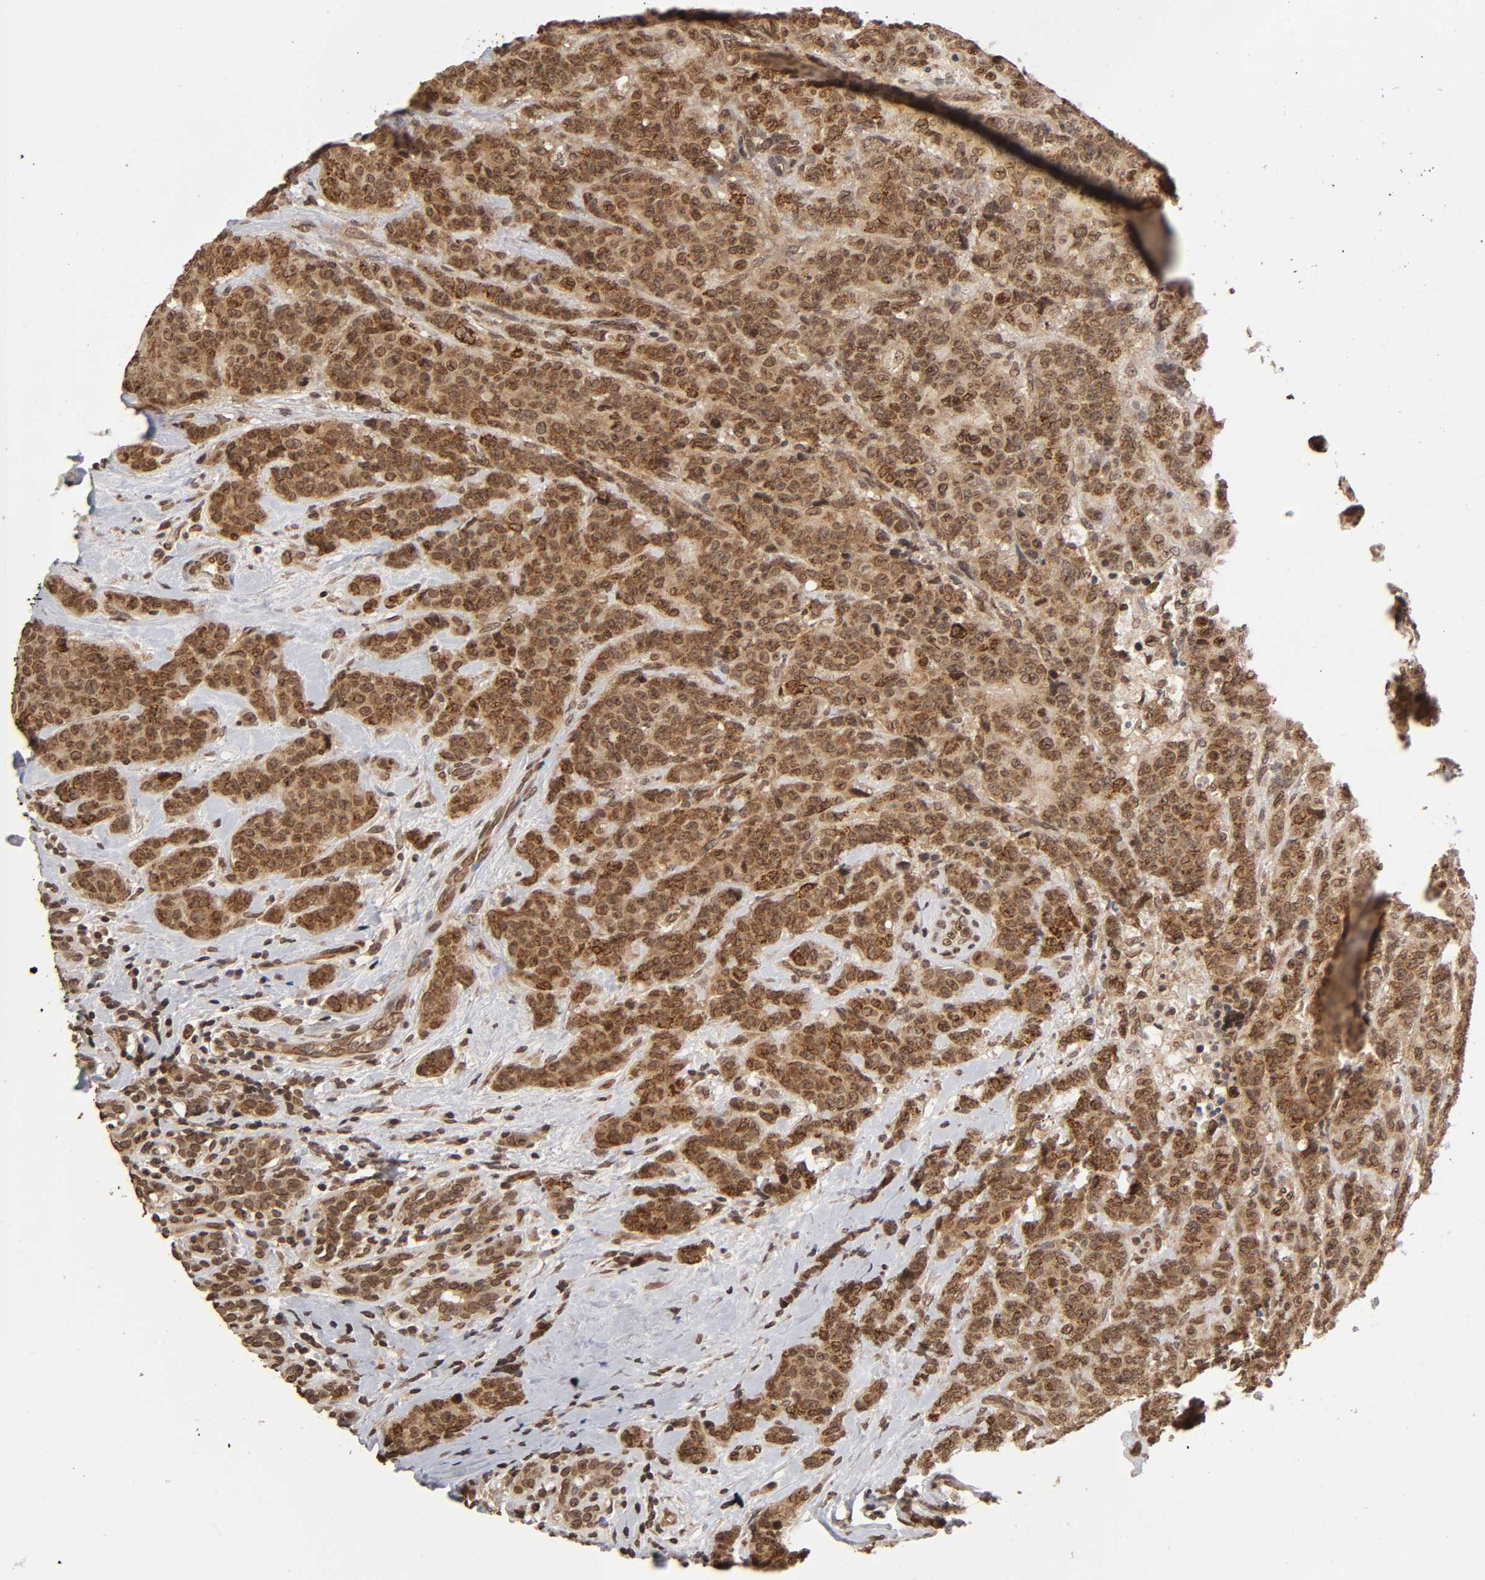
{"staining": {"intensity": "moderate", "quantity": ">75%", "location": "cytoplasmic/membranous,nuclear"}, "tissue": "breast cancer", "cell_type": "Tumor cells", "image_type": "cancer", "snomed": [{"axis": "morphology", "description": "Duct carcinoma"}, {"axis": "topography", "description": "Breast"}], "caption": "Breast cancer stained for a protein (brown) exhibits moderate cytoplasmic/membranous and nuclear positive expression in approximately >75% of tumor cells.", "gene": "MLLT6", "patient": {"sex": "female", "age": 40}}